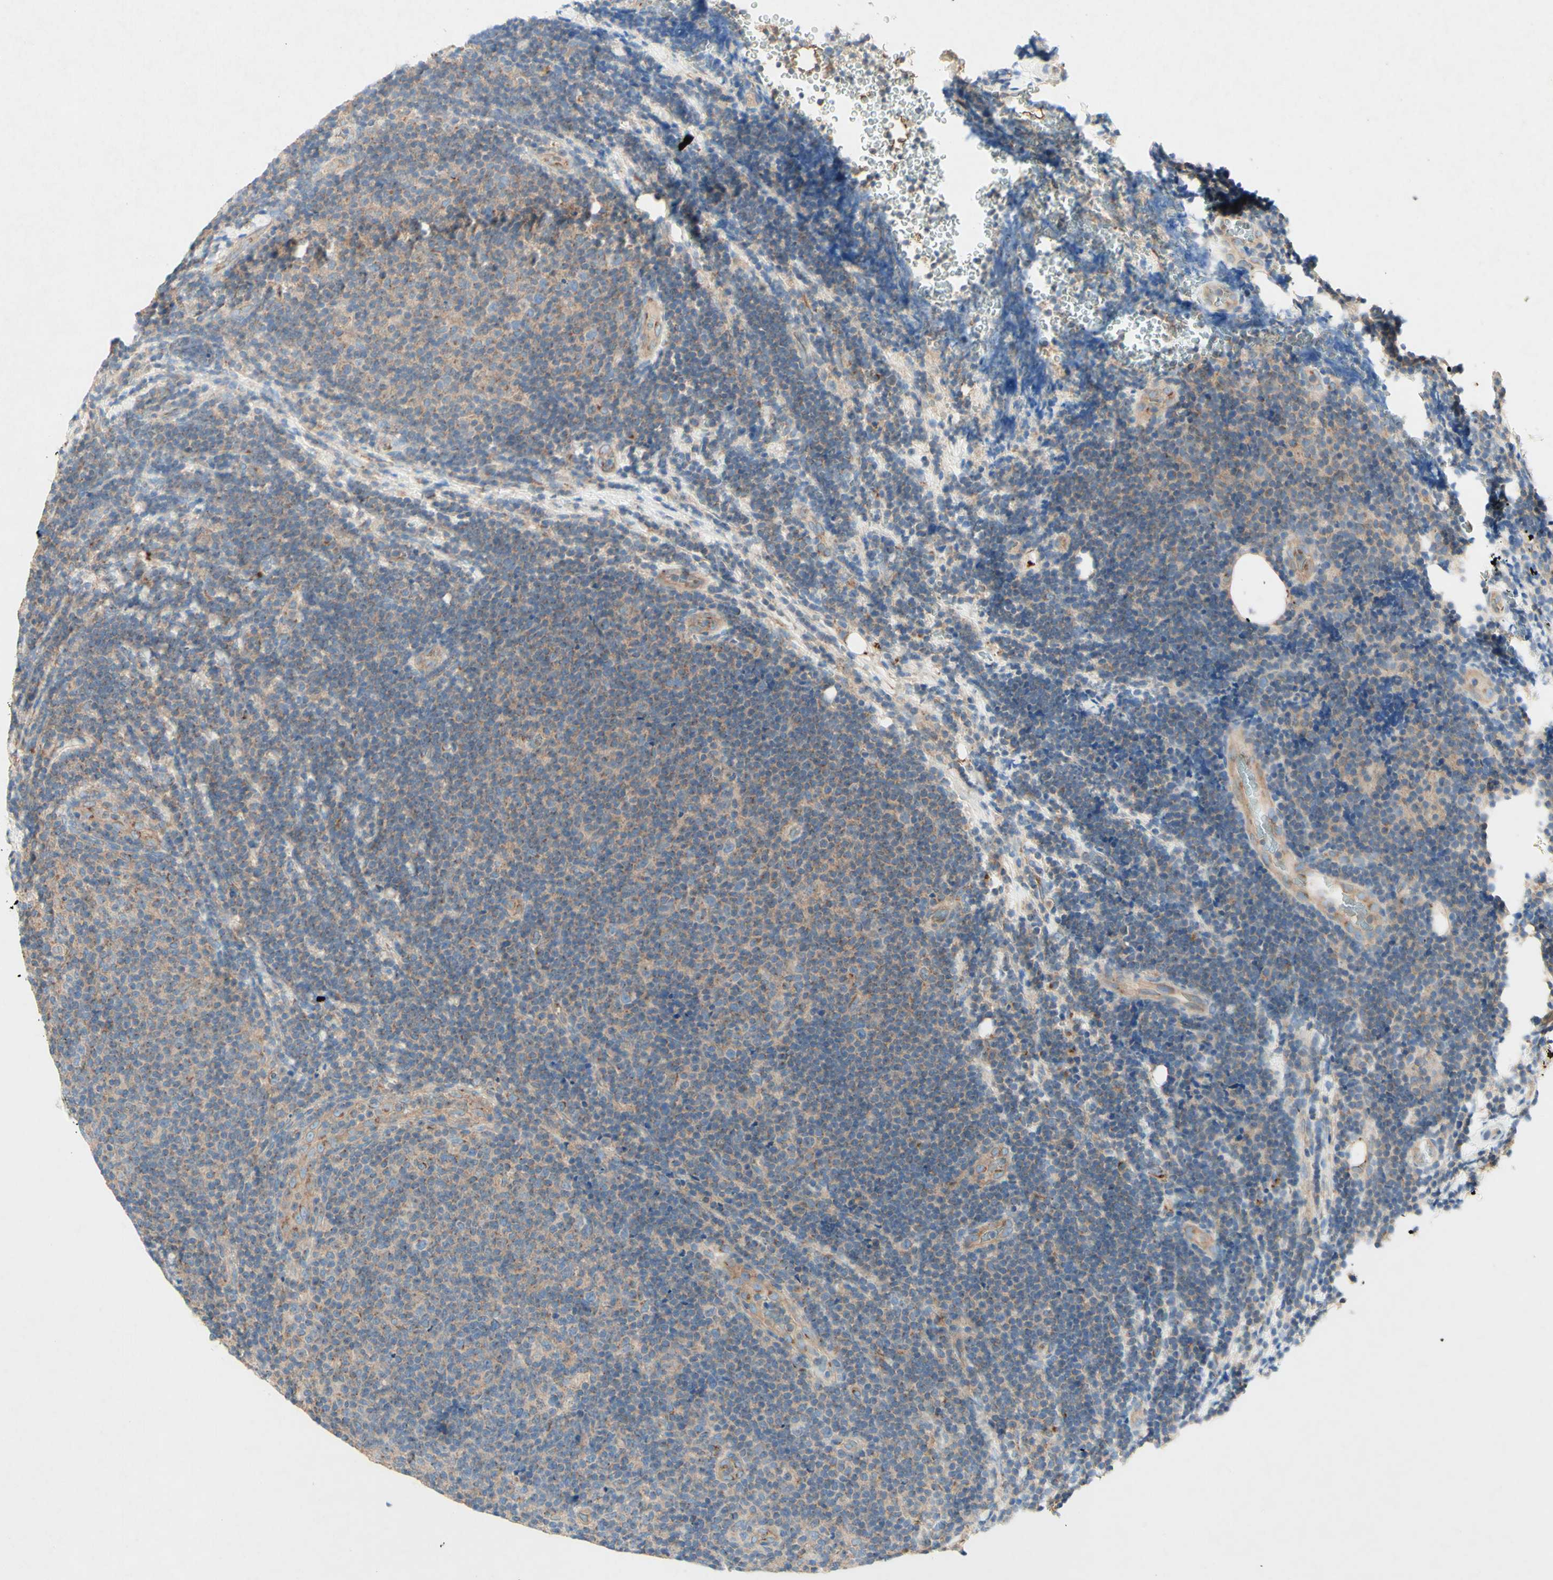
{"staining": {"intensity": "weak", "quantity": "25%-75%", "location": "cytoplasmic/membranous"}, "tissue": "lymphoma", "cell_type": "Tumor cells", "image_type": "cancer", "snomed": [{"axis": "morphology", "description": "Malignant lymphoma, non-Hodgkin's type, Low grade"}, {"axis": "topography", "description": "Lymph node"}], "caption": "Immunohistochemistry (IHC) micrograph of neoplastic tissue: human malignant lymphoma, non-Hodgkin's type (low-grade) stained using IHC shows low levels of weak protein expression localized specifically in the cytoplasmic/membranous of tumor cells, appearing as a cytoplasmic/membranous brown color.", "gene": "MTM1", "patient": {"sex": "male", "age": 83}}